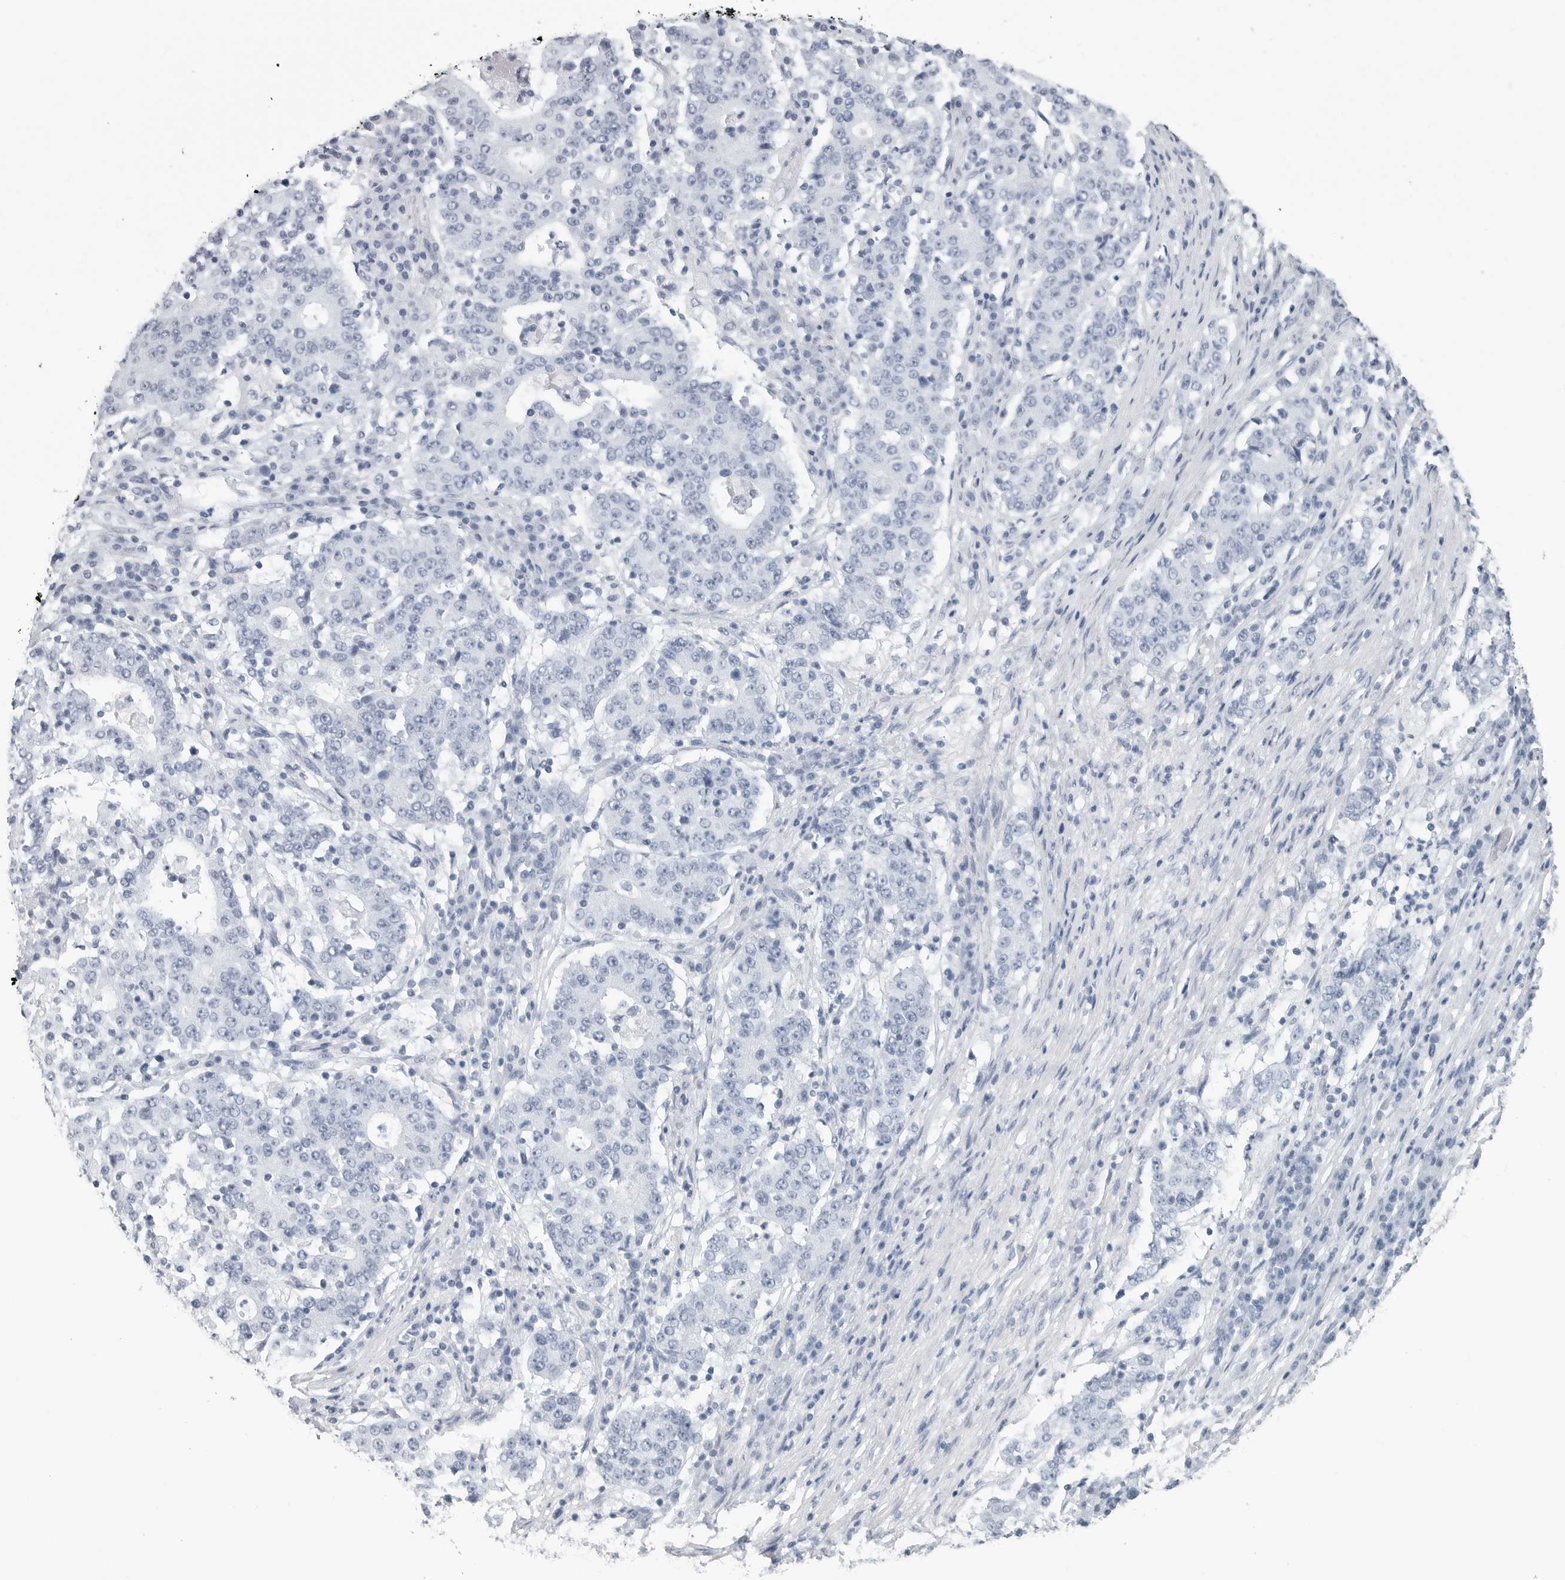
{"staining": {"intensity": "negative", "quantity": "none", "location": "none"}, "tissue": "stomach cancer", "cell_type": "Tumor cells", "image_type": "cancer", "snomed": [{"axis": "morphology", "description": "Adenocarcinoma, NOS"}, {"axis": "topography", "description": "Stomach"}], "caption": "Tumor cells show no significant expression in stomach cancer. The staining was performed using DAB to visualize the protein expression in brown, while the nuclei were stained in blue with hematoxylin (Magnification: 20x).", "gene": "CSH1", "patient": {"sex": "male", "age": 59}}